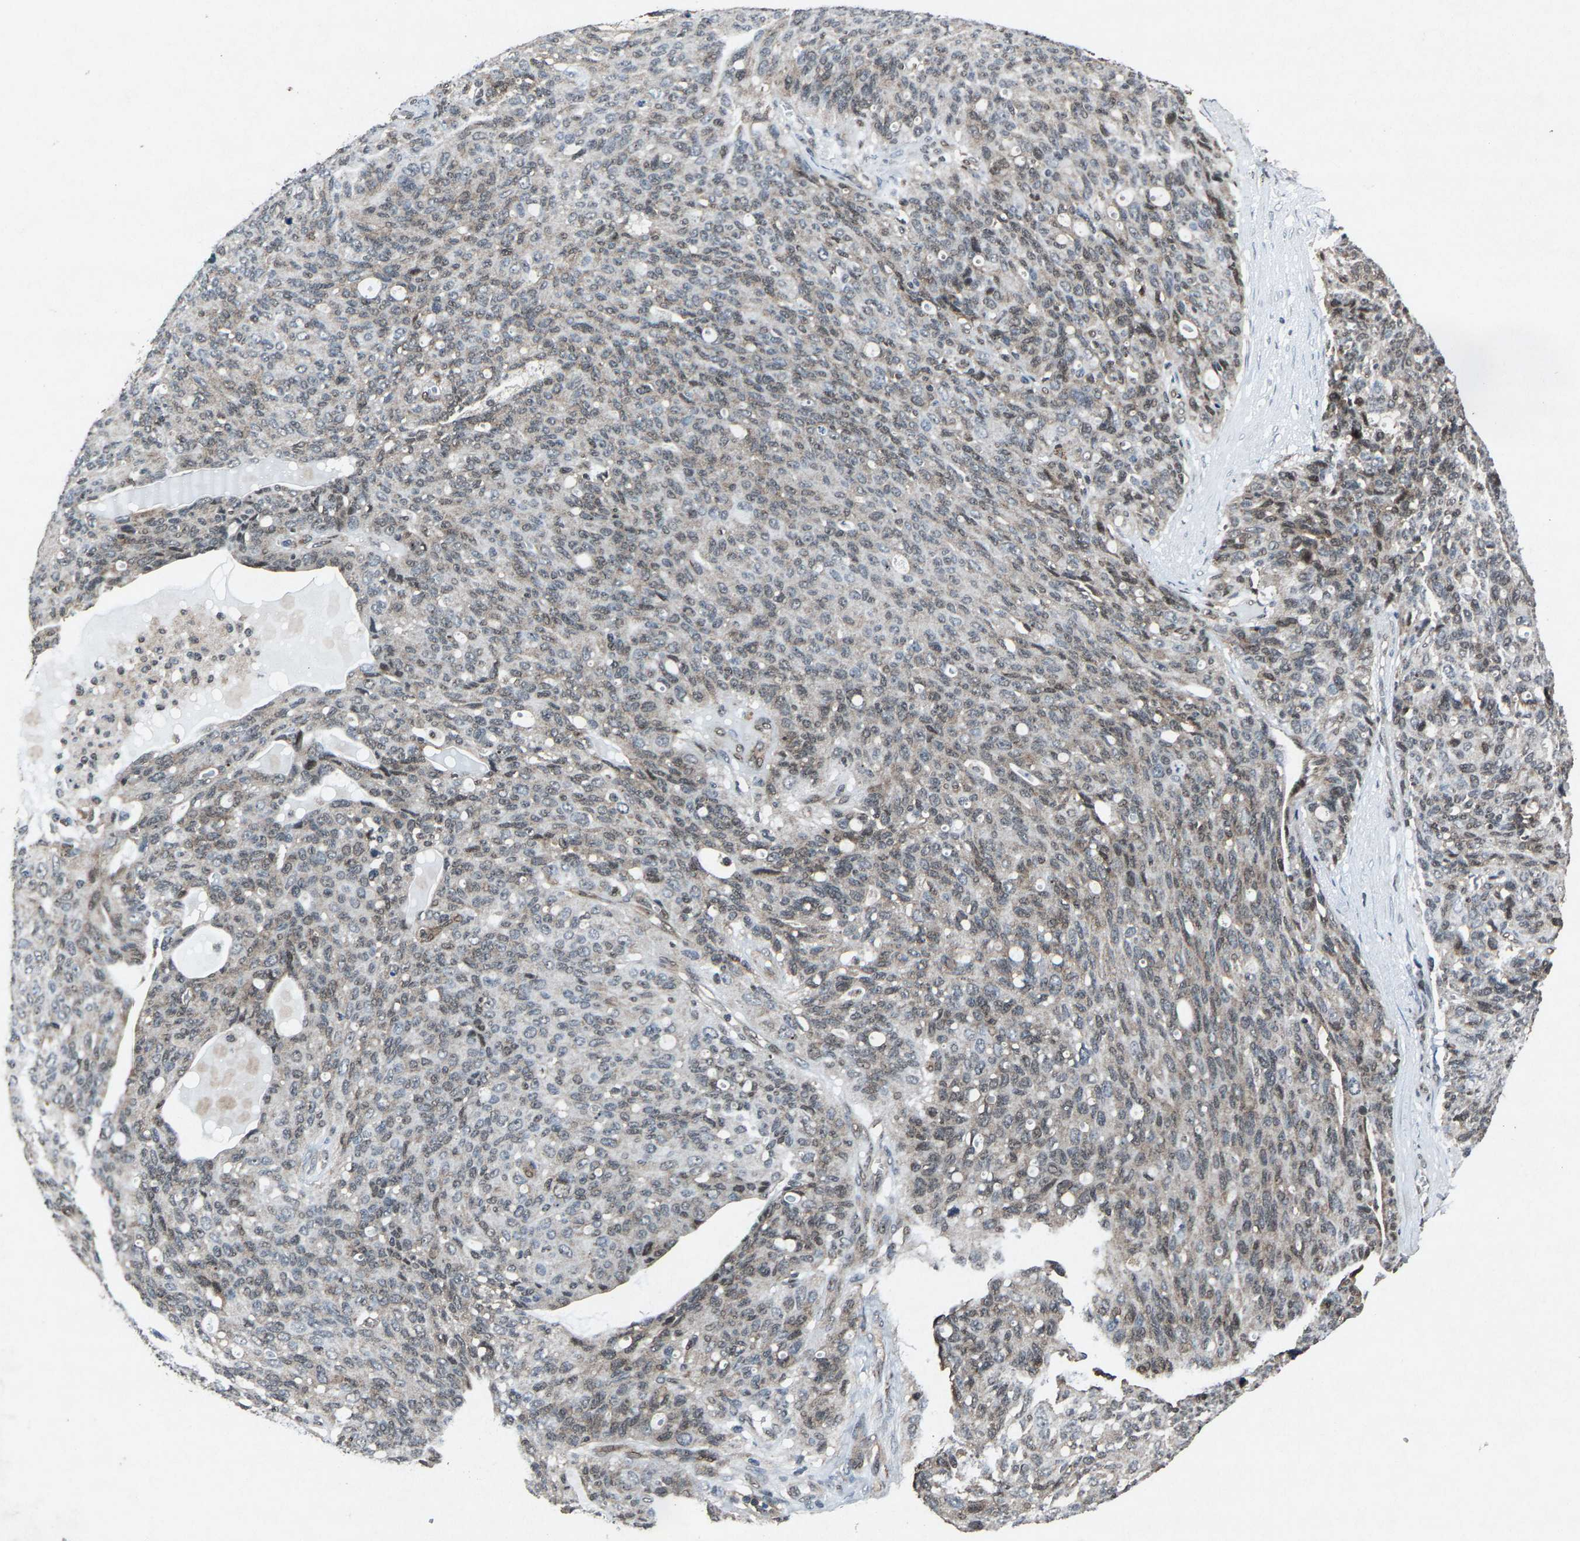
{"staining": {"intensity": "weak", "quantity": "25%-75%", "location": "nuclear"}, "tissue": "ovarian cancer", "cell_type": "Tumor cells", "image_type": "cancer", "snomed": [{"axis": "morphology", "description": "Carcinoma, endometroid"}, {"axis": "topography", "description": "Ovary"}], "caption": "Endometroid carcinoma (ovarian) stained with a protein marker displays weak staining in tumor cells.", "gene": "ATXN3", "patient": {"sex": "female", "age": 60}}